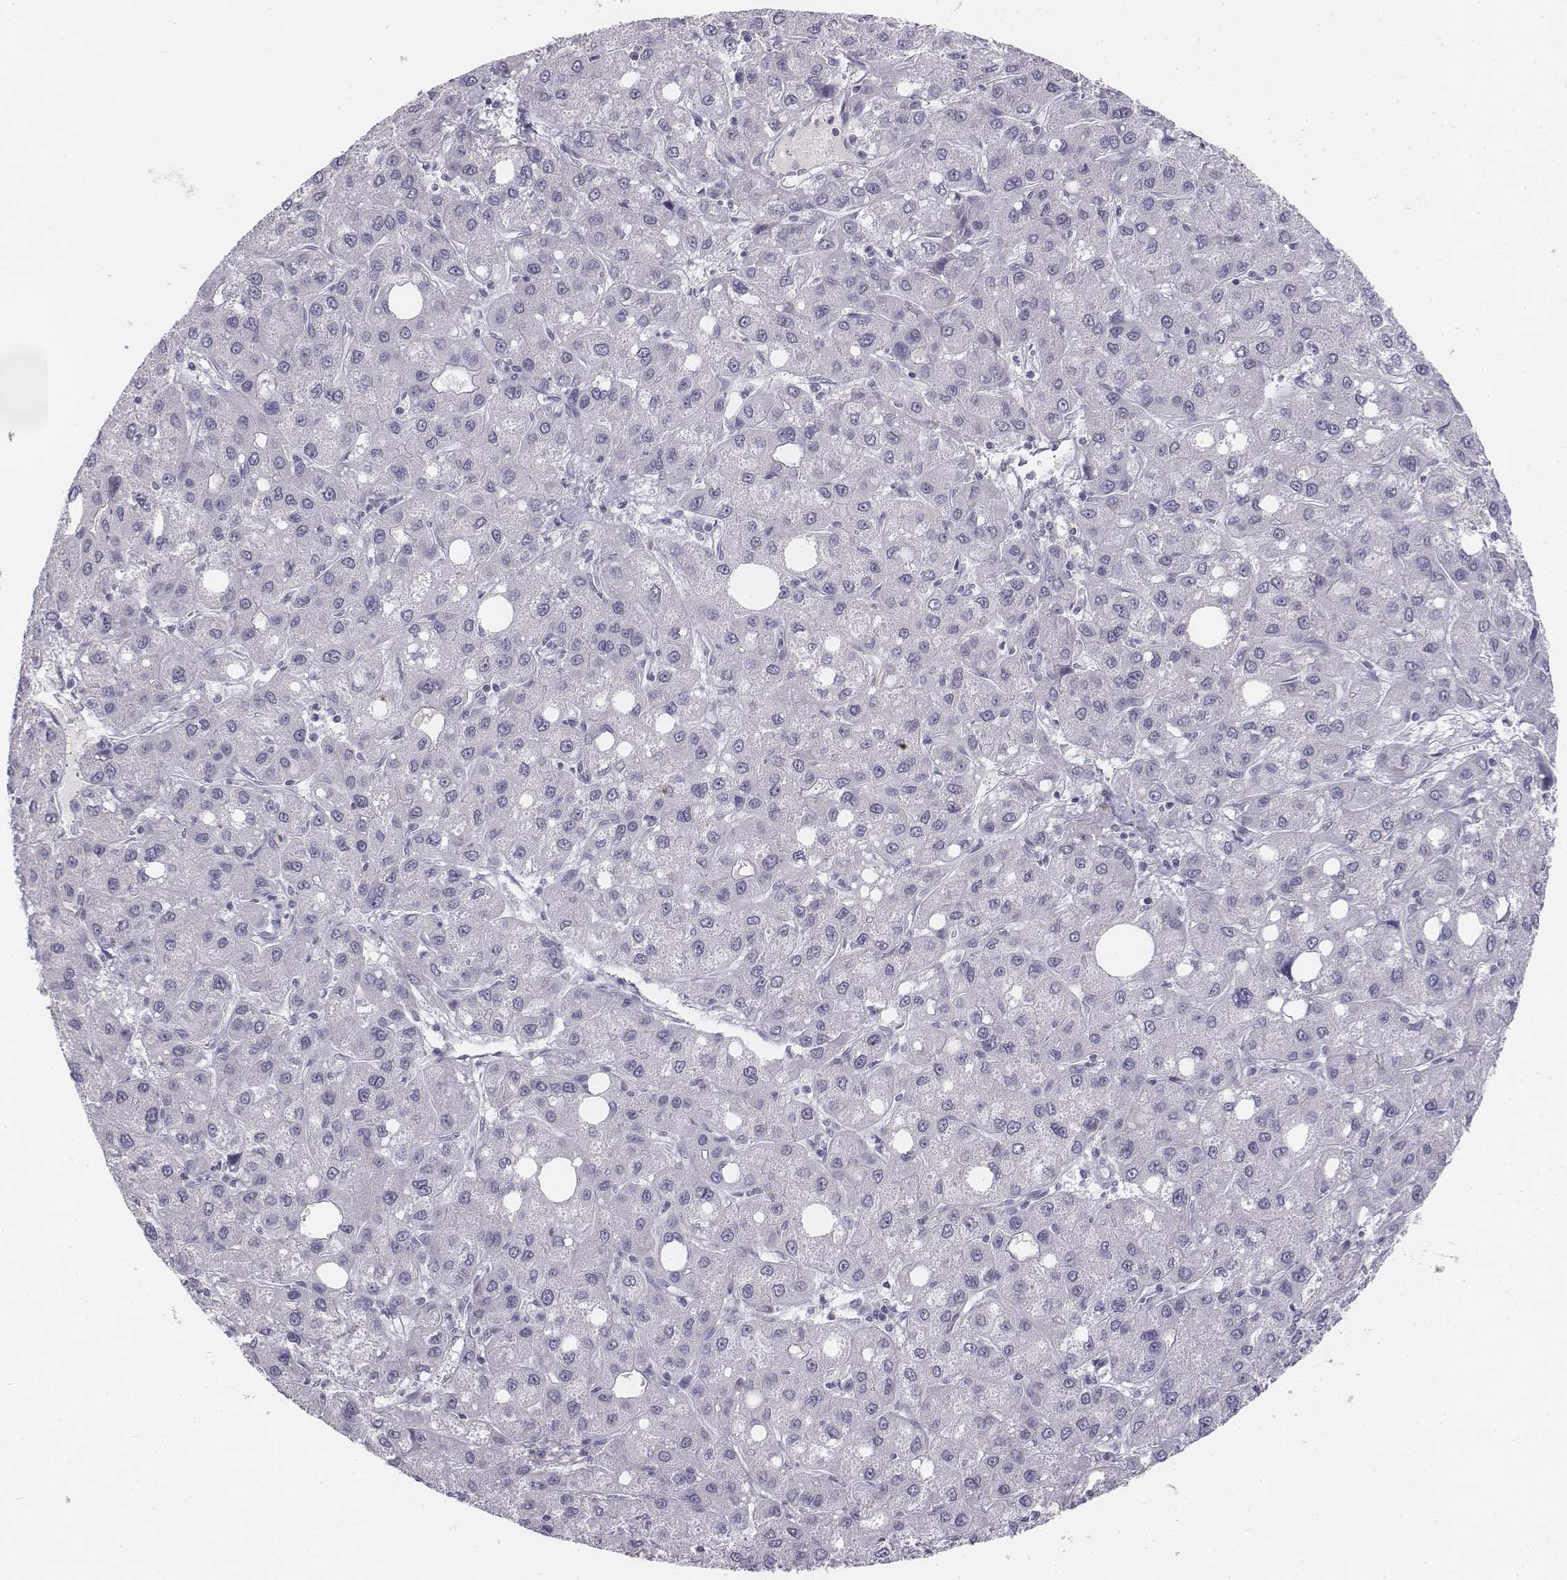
{"staining": {"intensity": "negative", "quantity": "none", "location": "none"}, "tissue": "liver cancer", "cell_type": "Tumor cells", "image_type": "cancer", "snomed": [{"axis": "morphology", "description": "Carcinoma, Hepatocellular, NOS"}, {"axis": "topography", "description": "Liver"}], "caption": "Image shows no significant protein expression in tumor cells of hepatocellular carcinoma (liver).", "gene": "TH", "patient": {"sex": "male", "age": 73}}